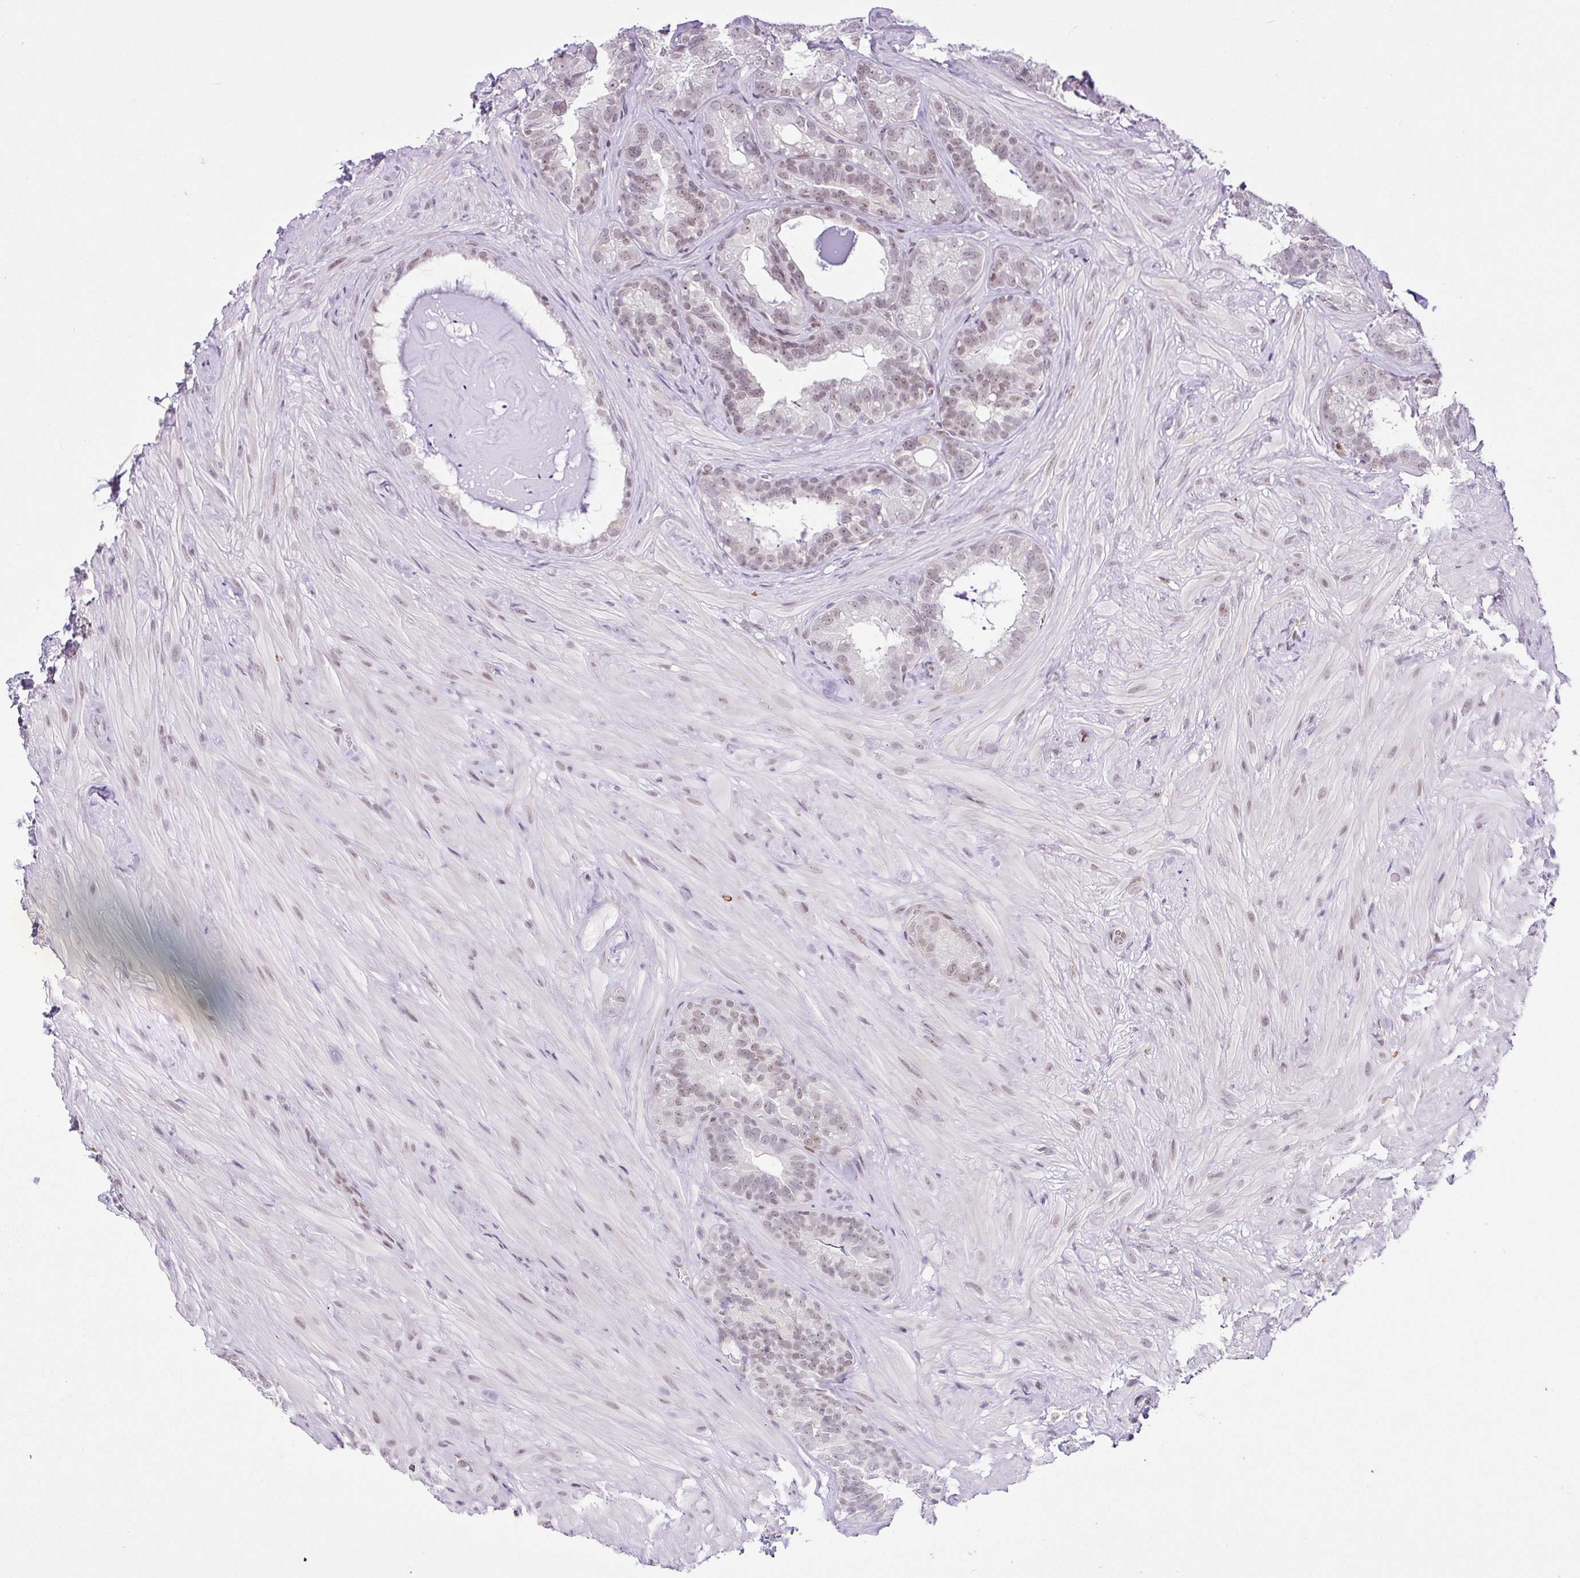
{"staining": {"intensity": "weak", "quantity": "25%-75%", "location": "nuclear"}, "tissue": "seminal vesicle", "cell_type": "Glandular cells", "image_type": "normal", "snomed": [{"axis": "morphology", "description": "Normal tissue, NOS"}, {"axis": "topography", "description": "Seminal veicle"}], "caption": "Weak nuclear expression for a protein is identified in approximately 25%-75% of glandular cells of unremarkable seminal vesicle using IHC.", "gene": "FAM32A", "patient": {"sex": "male", "age": 60}}